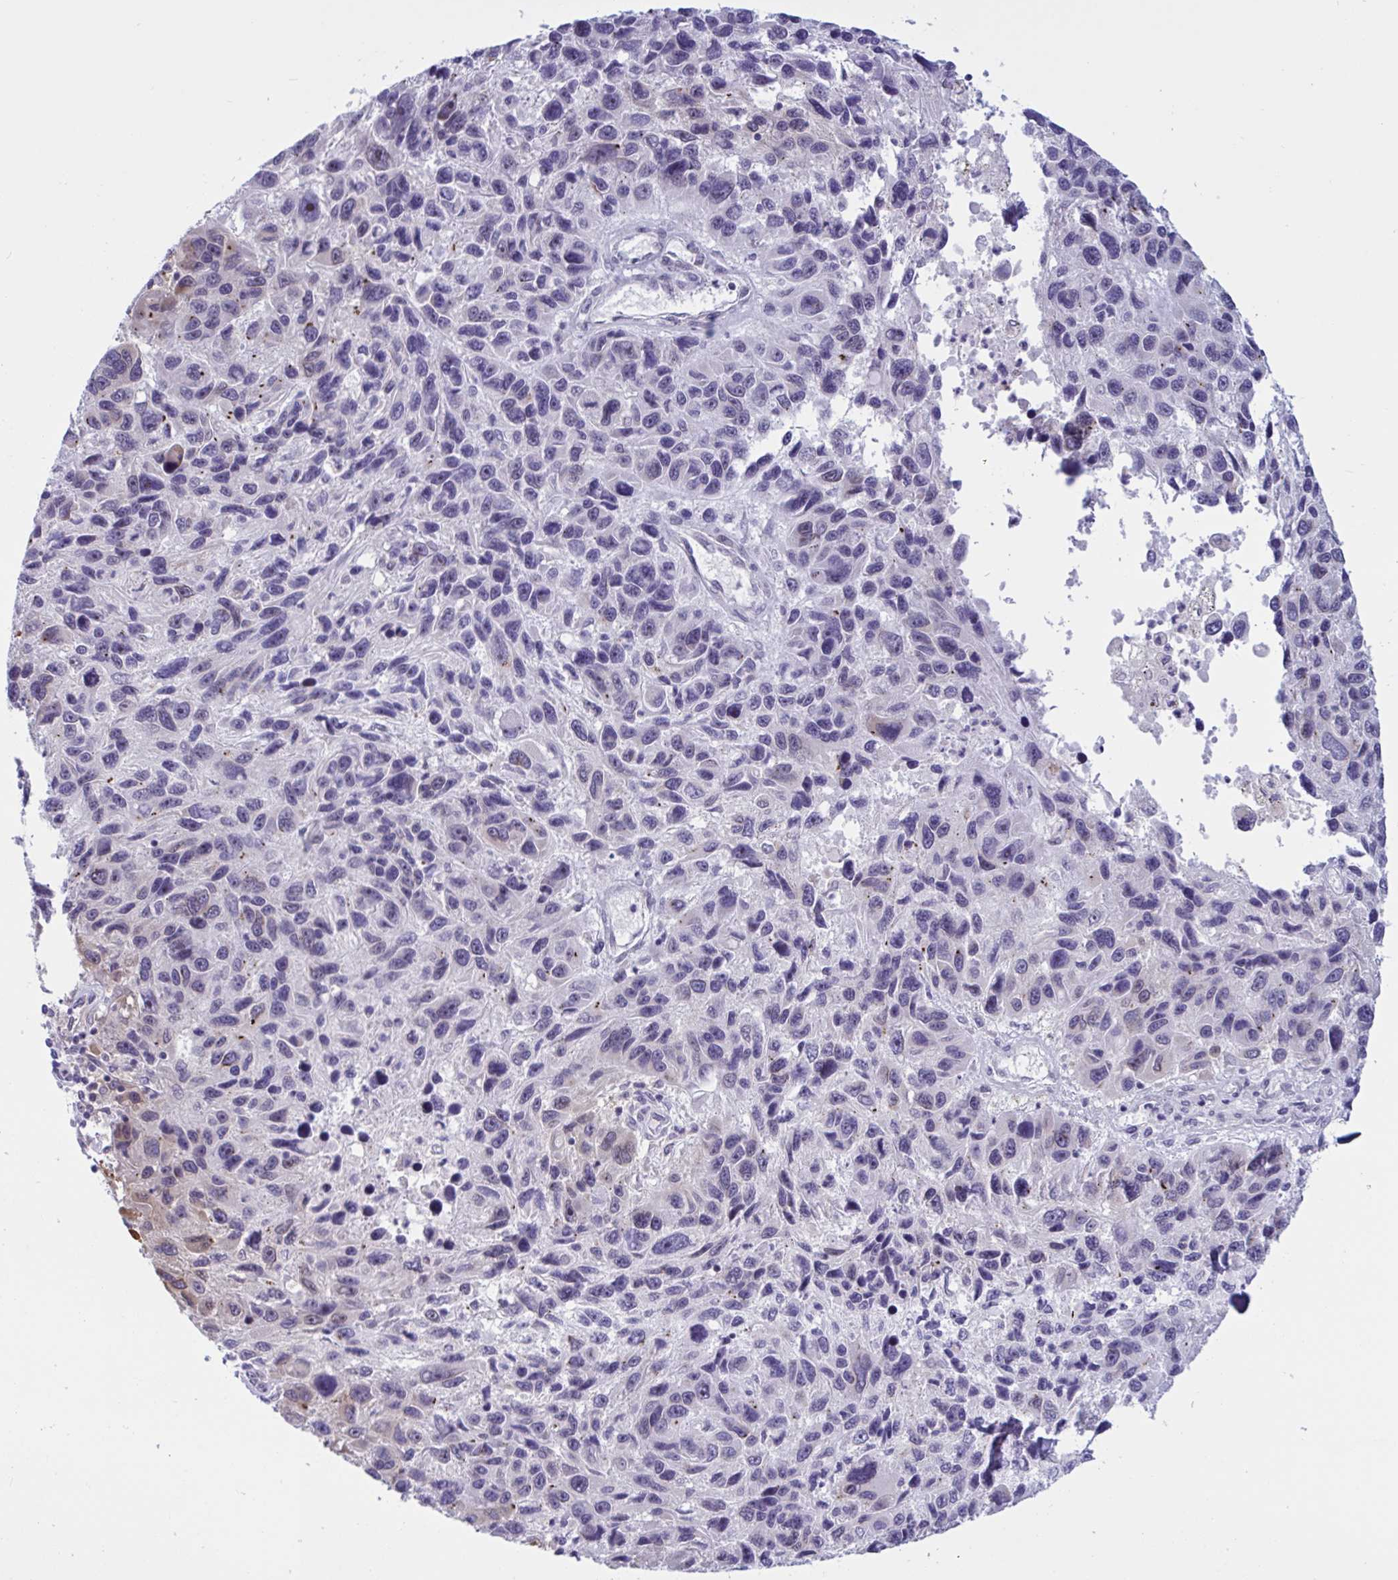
{"staining": {"intensity": "negative", "quantity": "none", "location": "none"}, "tissue": "melanoma", "cell_type": "Tumor cells", "image_type": "cancer", "snomed": [{"axis": "morphology", "description": "Malignant melanoma, NOS"}, {"axis": "topography", "description": "Skin"}], "caption": "Immunohistochemistry histopathology image of neoplastic tissue: malignant melanoma stained with DAB demonstrates no significant protein staining in tumor cells.", "gene": "DOCK11", "patient": {"sex": "male", "age": 53}}